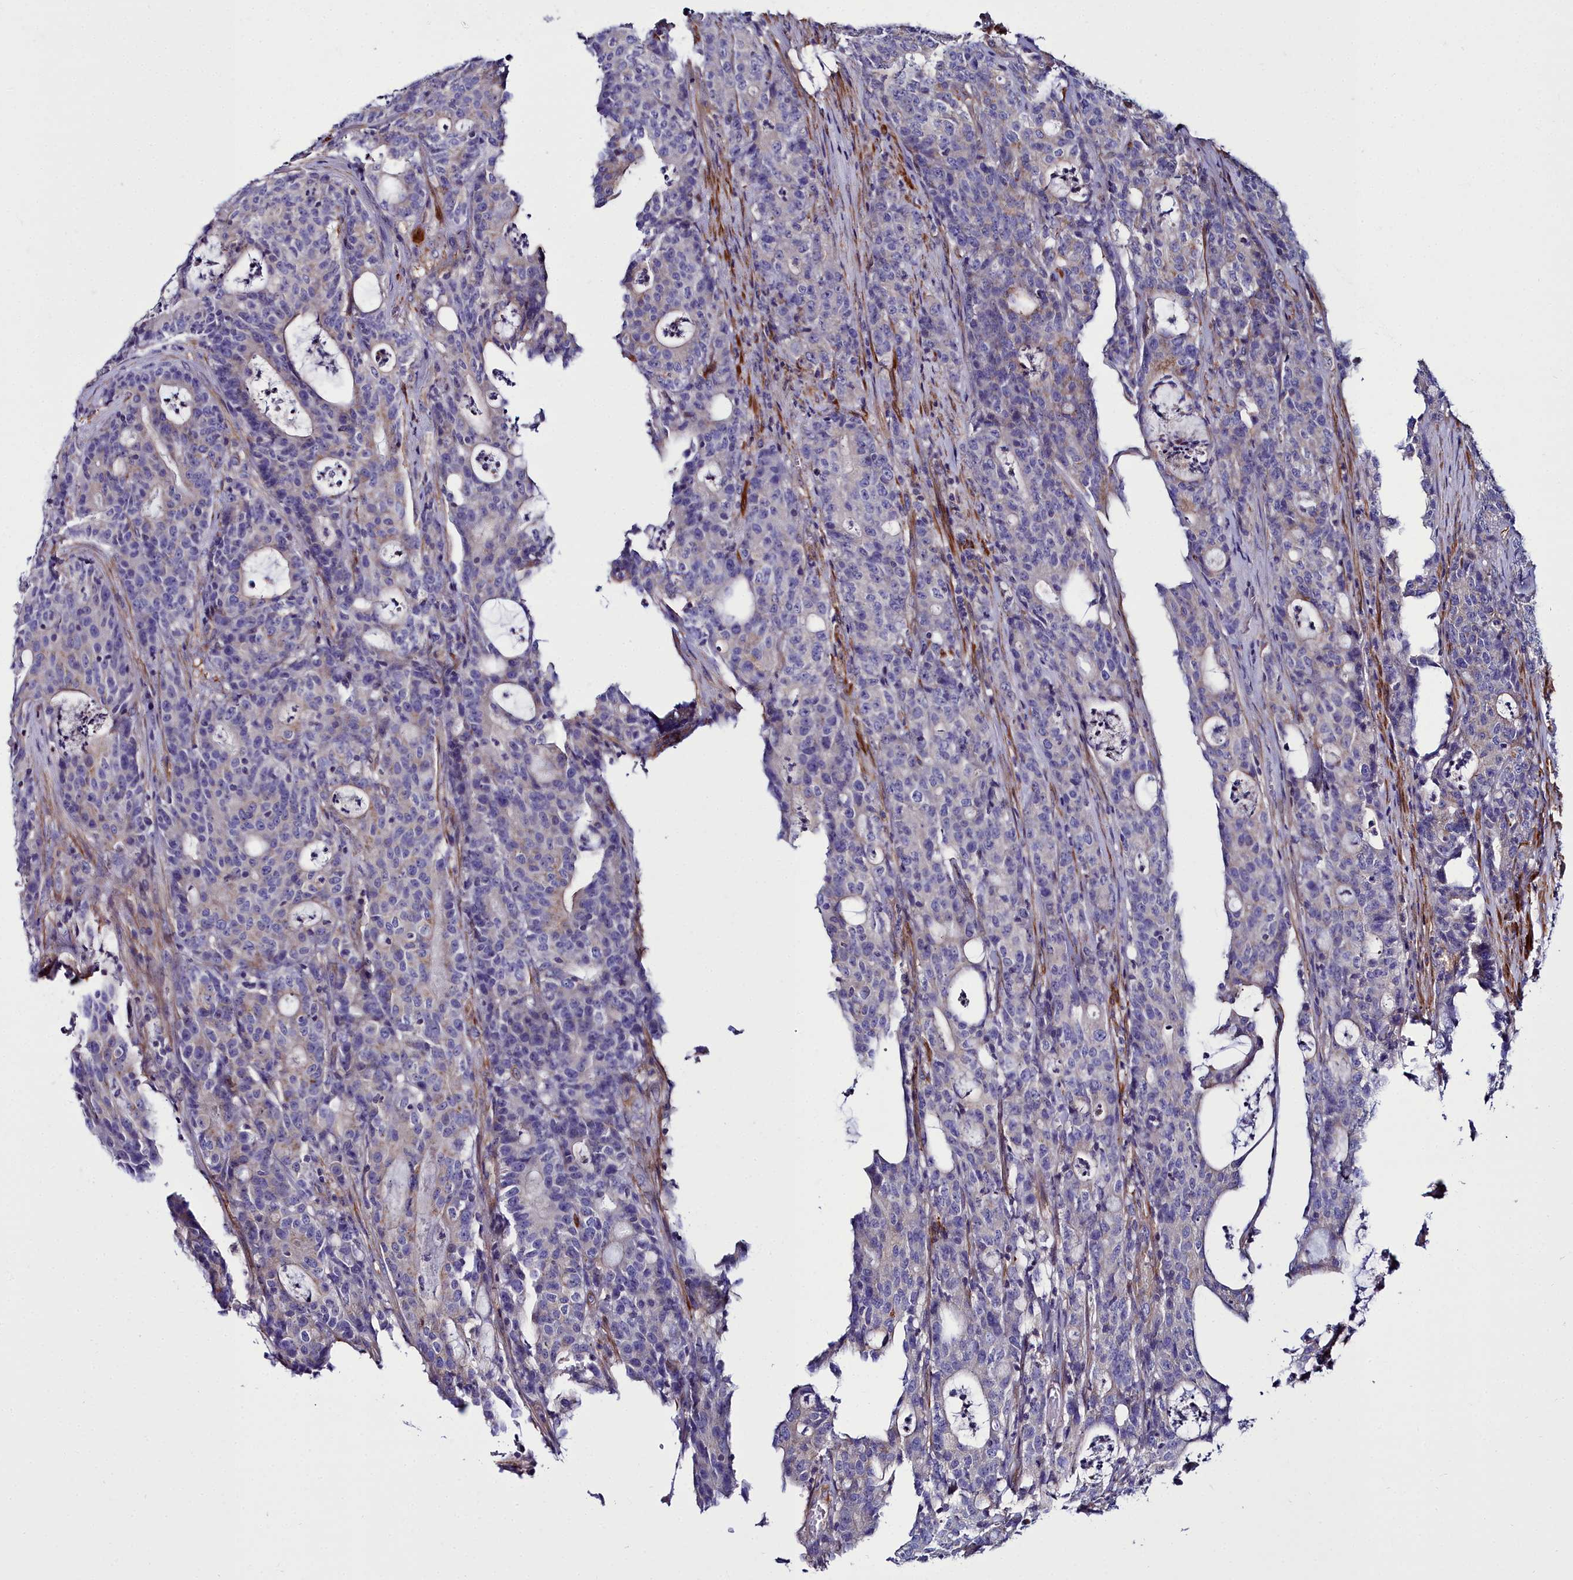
{"staining": {"intensity": "weak", "quantity": "25%-75%", "location": "cytoplasmic/membranous"}, "tissue": "colorectal cancer", "cell_type": "Tumor cells", "image_type": "cancer", "snomed": [{"axis": "morphology", "description": "Adenocarcinoma, NOS"}, {"axis": "topography", "description": "Colon"}], "caption": "A micrograph of human colorectal cancer (adenocarcinoma) stained for a protein reveals weak cytoplasmic/membranous brown staining in tumor cells. (IHC, brightfield microscopy, high magnification).", "gene": "FADS3", "patient": {"sex": "male", "age": 83}}